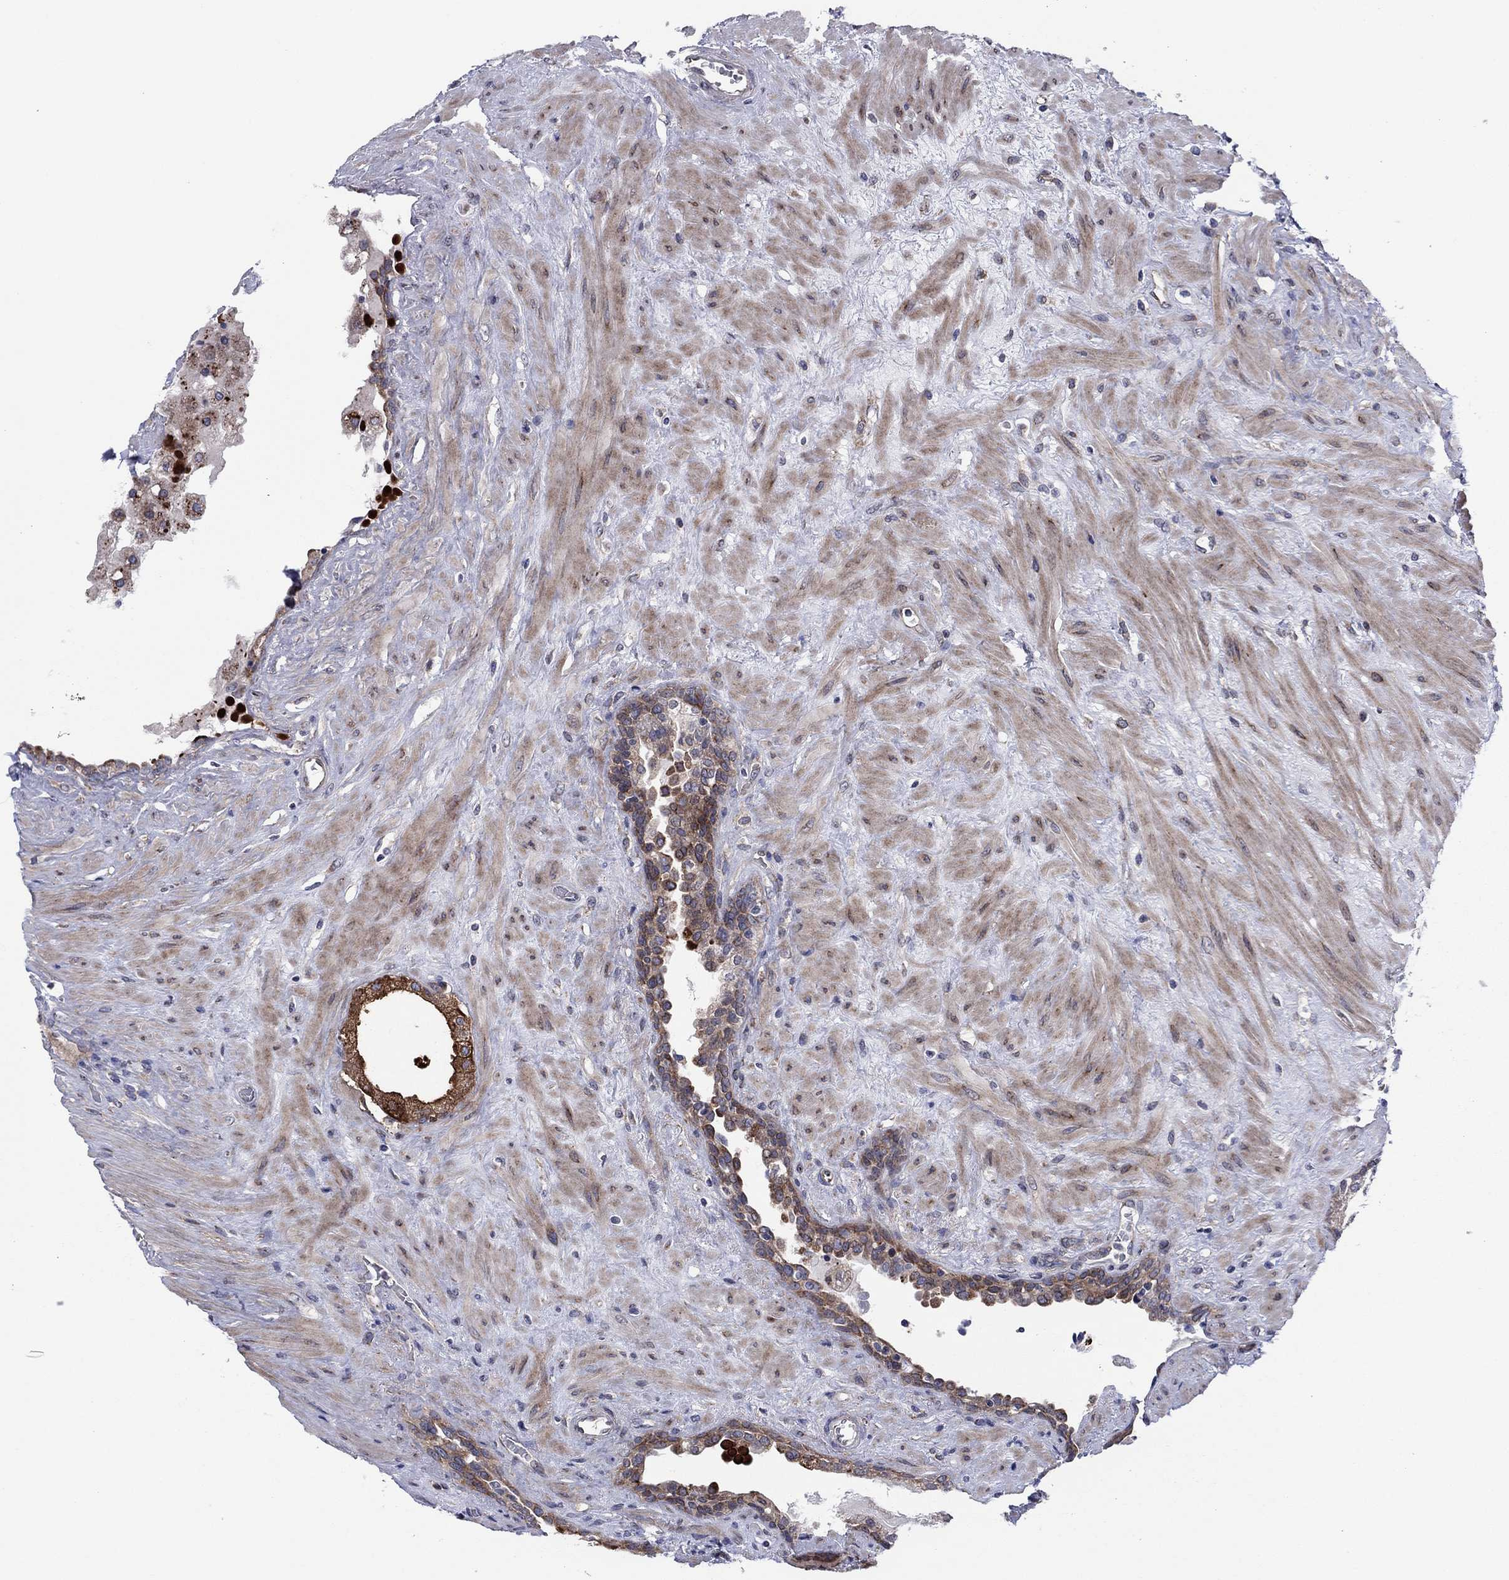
{"staining": {"intensity": "strong", "quantity": "<25%", "location": "cytoplasmic/membranous"}, "tissue": "prostate", "cell_type": "Glandular cells", "image_type": "normal", "snomed": [{"axis": "morphology", "description": "Normal tissue, NOS"}, {"axis": "topography", "description": "Prostate"}], "caption": "Protein expression analysis of benign prostate exhibits strong cytoplasmic/membranous expression in approximately <25% of glandular cells.", "gene": "GPR155", "patient": {"sex": "male", "age": 63}}